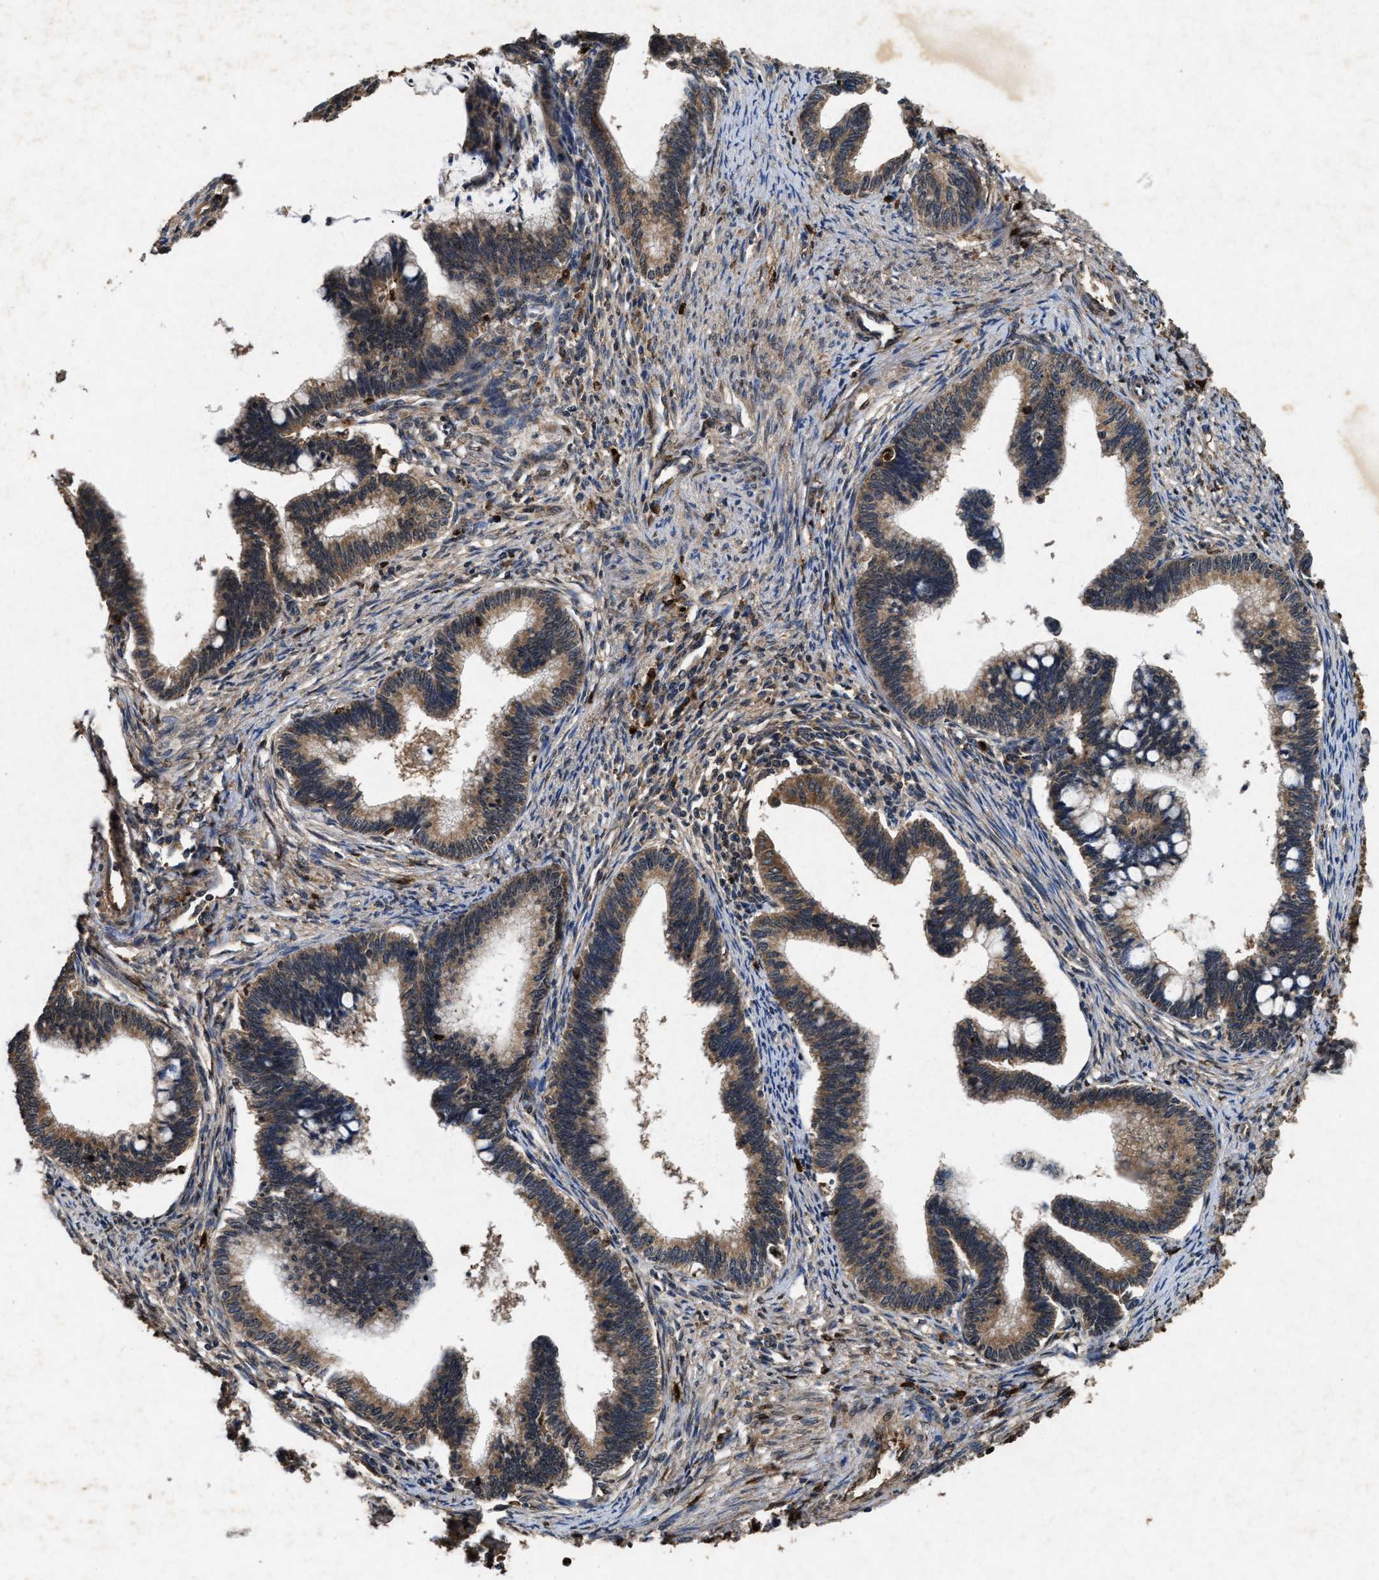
{"staining": {"intensity": "moderate", "quantity": ">75%", "location": "cytoplasmic/membranous"}, "tissue": "cervical cancer", "cell_type": "Tumor cells", "image_type": "cancer", "snomed": [{"axis": "morphology", "description": "Adenocarcinoma, NOS"}, {"axis": "topography", "description": "Cervix"}], "caption": "This is an image of IHC staining of cervical cancer (adenocarcinoma), which shows moderate staining in the cytoplasmic/membranous of tumor cells.", "gene": "PDAP1", "patient": {"sex": "female", "age": 36}}